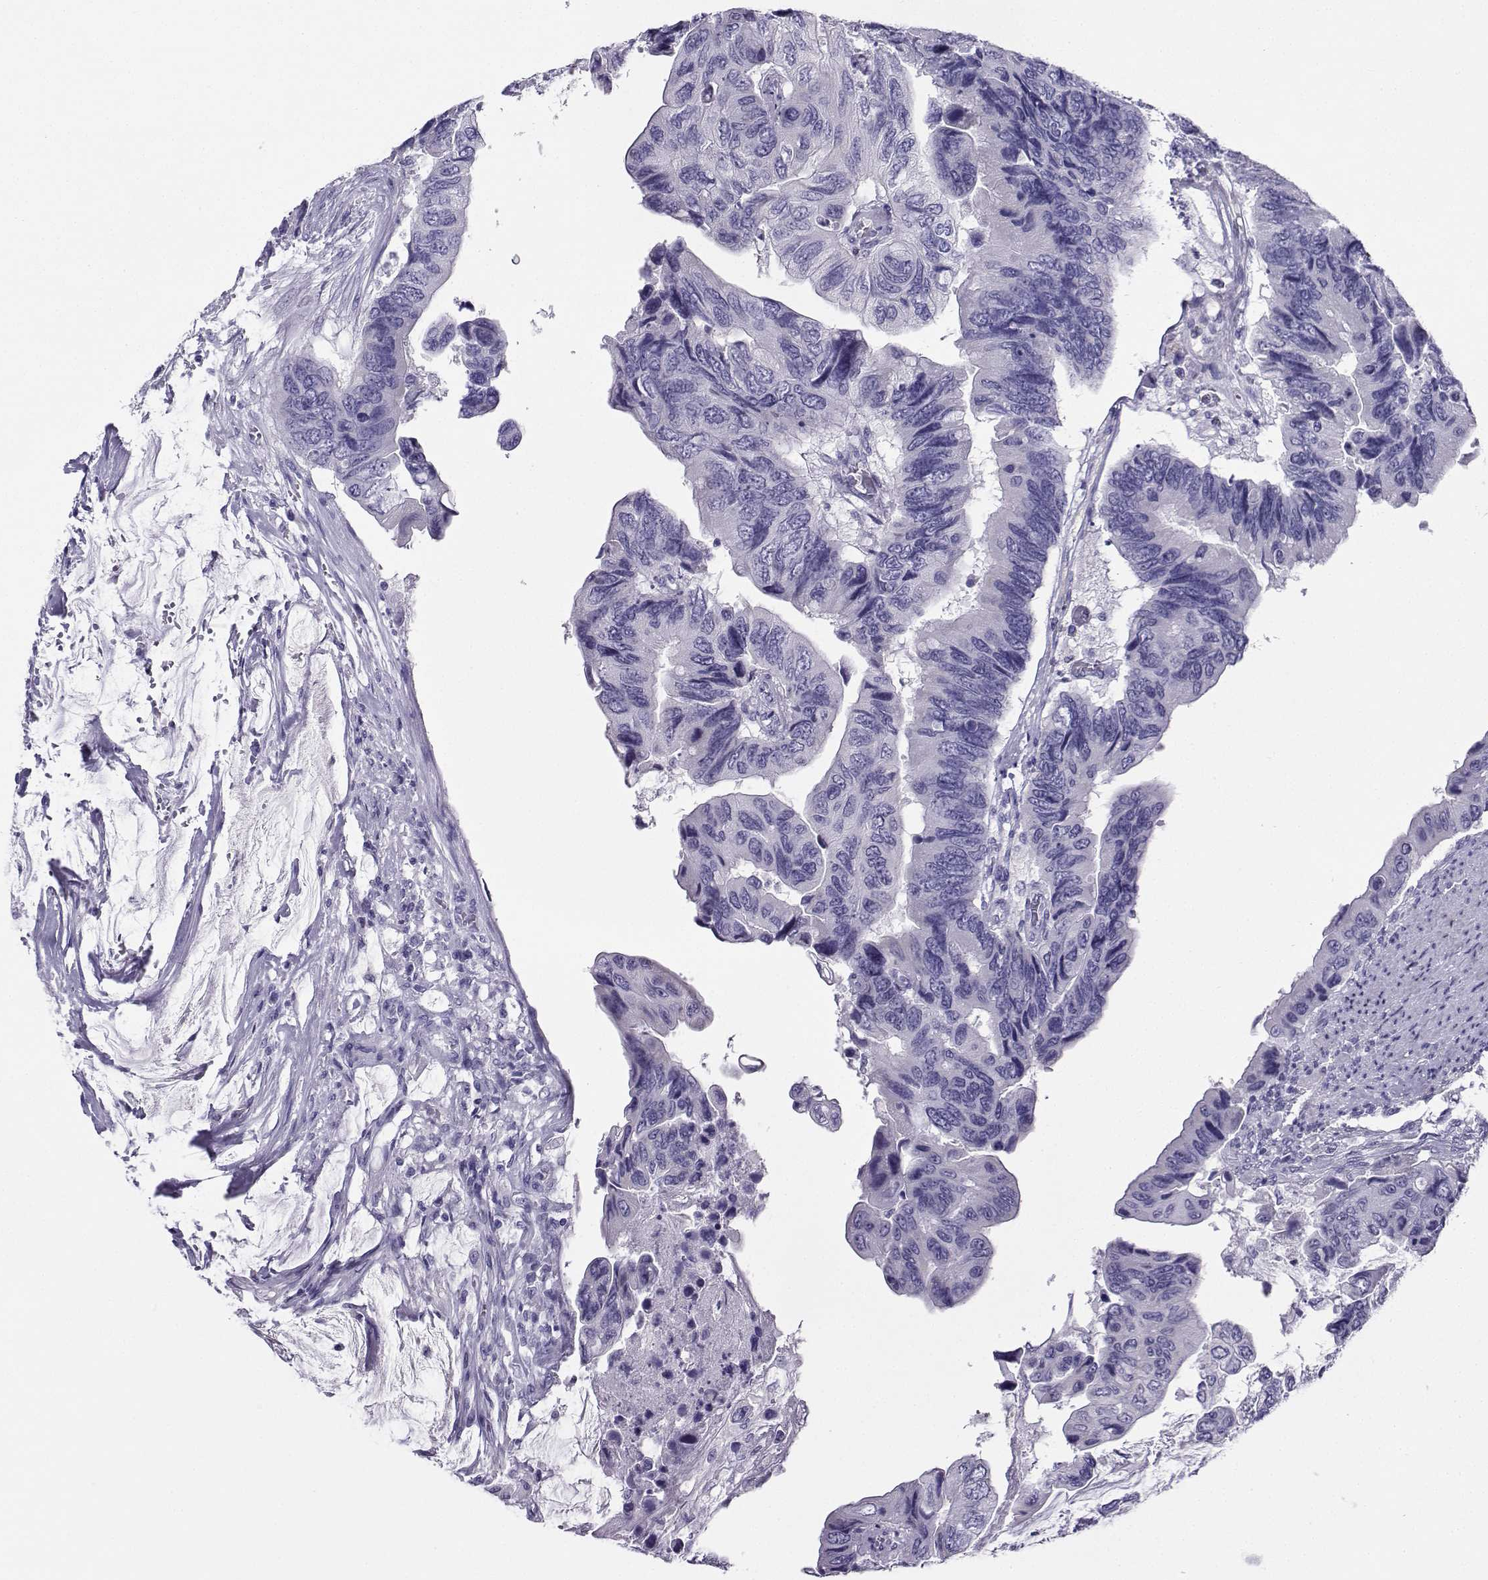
{"staining": {"intensity": "negative", "quantity": "none", "location": "none"}, "tissue": "colorectal cancer", "cell_type": "Tumor cells", "image_type": "cancer", "snomed": [{"axis": "morphology", "description": "Adenocarcinoma, NOS"}, {"axis": "topography", "description": "Rectum"}], "caption": "IHC of human colorectal cancer reveals no positivity in tumor cells.", "gene": "CD109", "patient": {"sex": "male", "age": 63}}